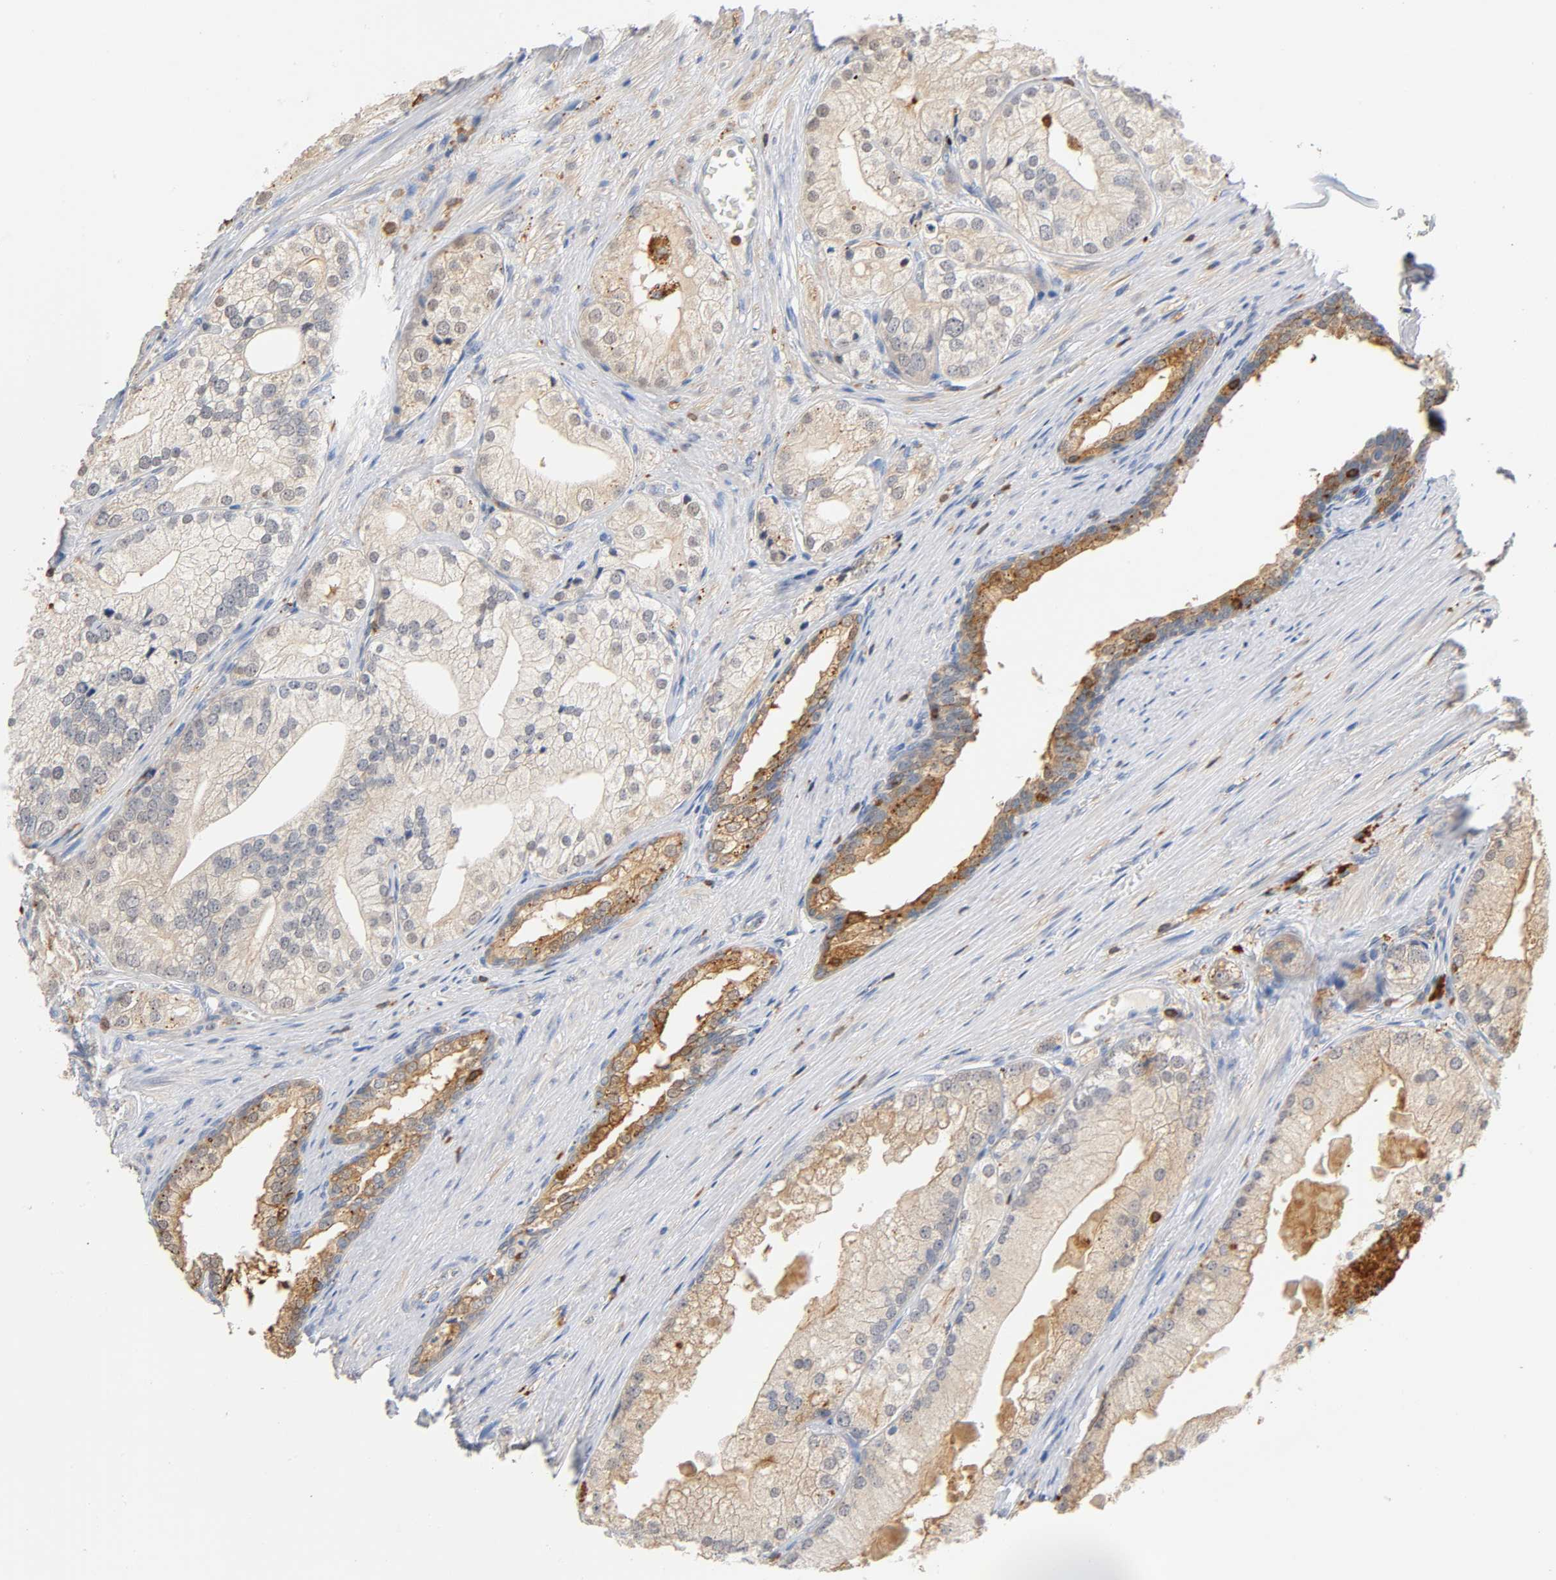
{"staining": {"intensity": "weak", "quantity": ">75%", "location": "cytoplasmic/membranous"}, "tissue": "prostate cancer", "cell_type": "Tumor cells", "image_type": "cancer", "snomed": [{"axis": "morphology", "description": "Adenocarcinoma, Low grade"}, {"axis": "topography", "description": "Prostate"}], "caption": "A brown stain labels weak cytoplasmic/membranous expression of a protein in human low-grade adenocarcinoma (prostate) tumor cells.", "gene": "UCKL1", "patient": {"sex": "male", "age": 69}}